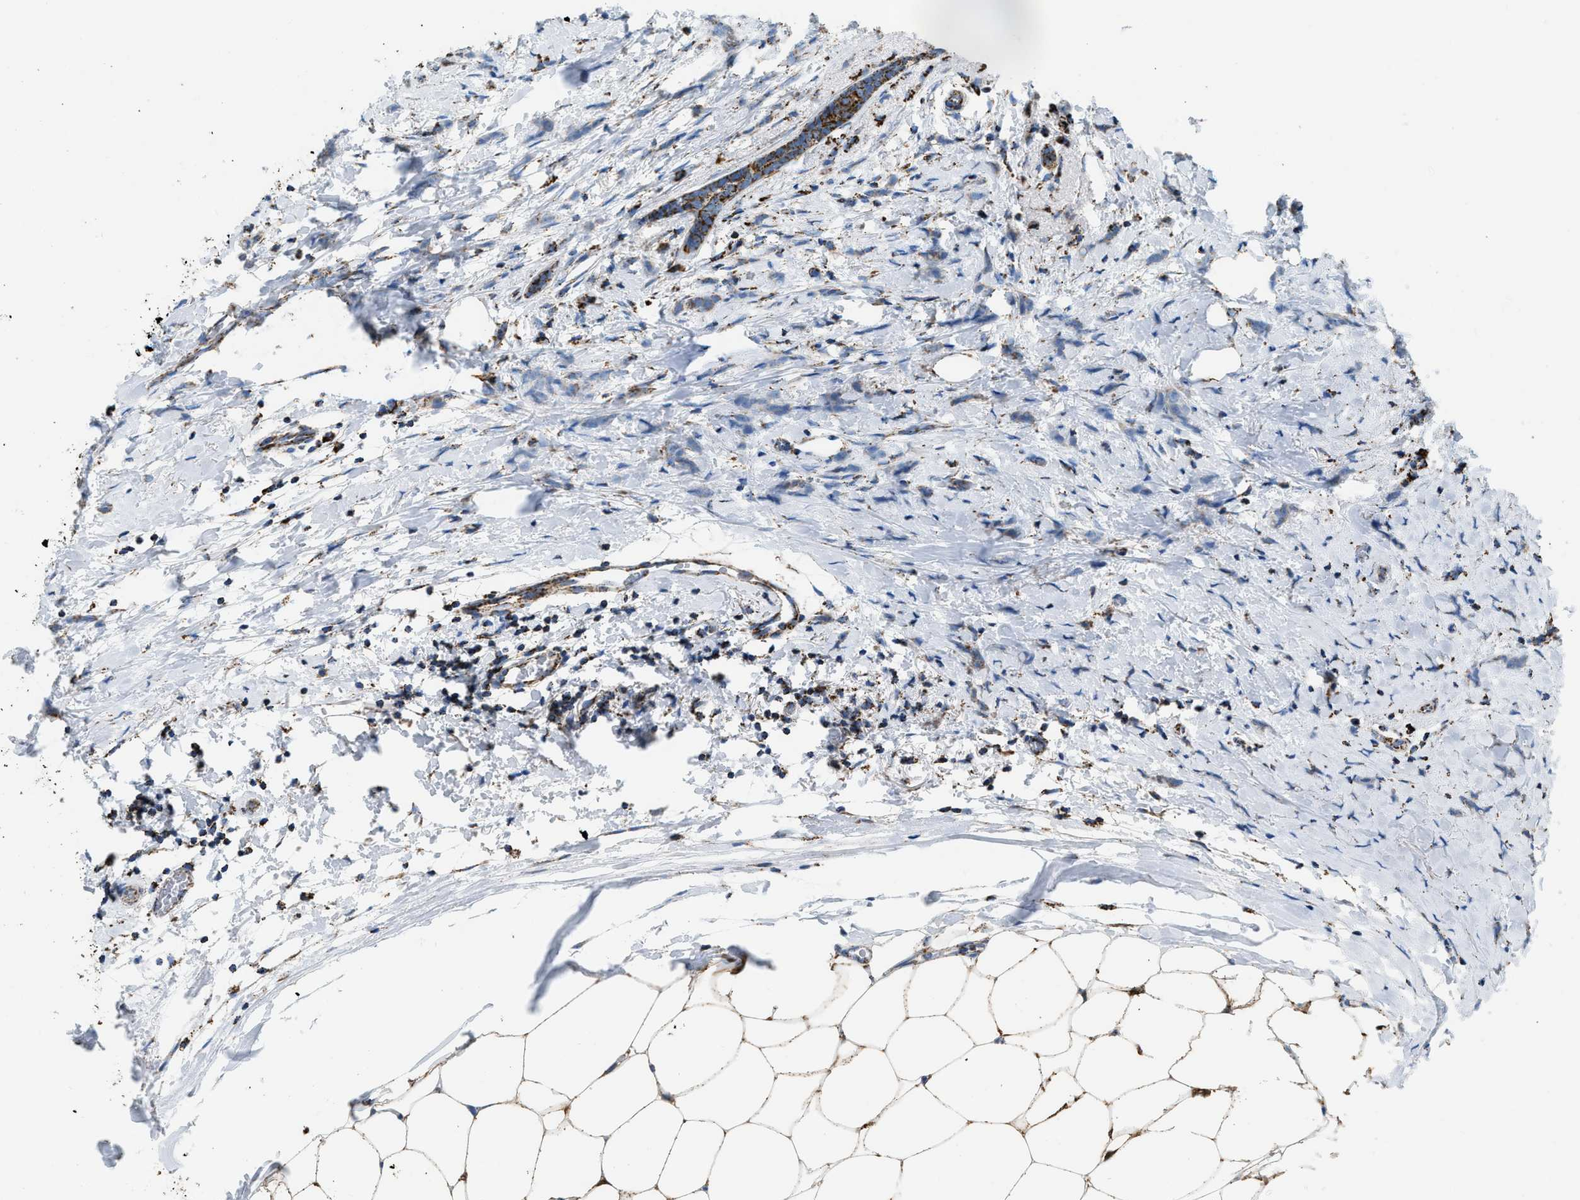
{"staining": {"intensity": "weak", "quantity": ">75%", "location": "cytoplasmic/membranous"}, "tissue": "breast cancer", "cell_type": "Tumor cells", "image_type": "cancer", "snomed": [{"axis": "morphology", "description": "Lobular carcinoma, in situ"}, {"axis": "morphology", "description": "Lobular carcinoma"}, {"axis": "topography", "description": "Breast"}], "caption": "DAB immunohistochemical staining of human breast lobular carcinoma in situ shows weak cytoplasmic/membranous protein staining in about >75% of tumor cells. (DAB (3,3'-diaminobenzidine) IHC with brightfield microscopy, high magnification).", "gene": "ETFB", "patient": {"sex": "female", "age": 41}}